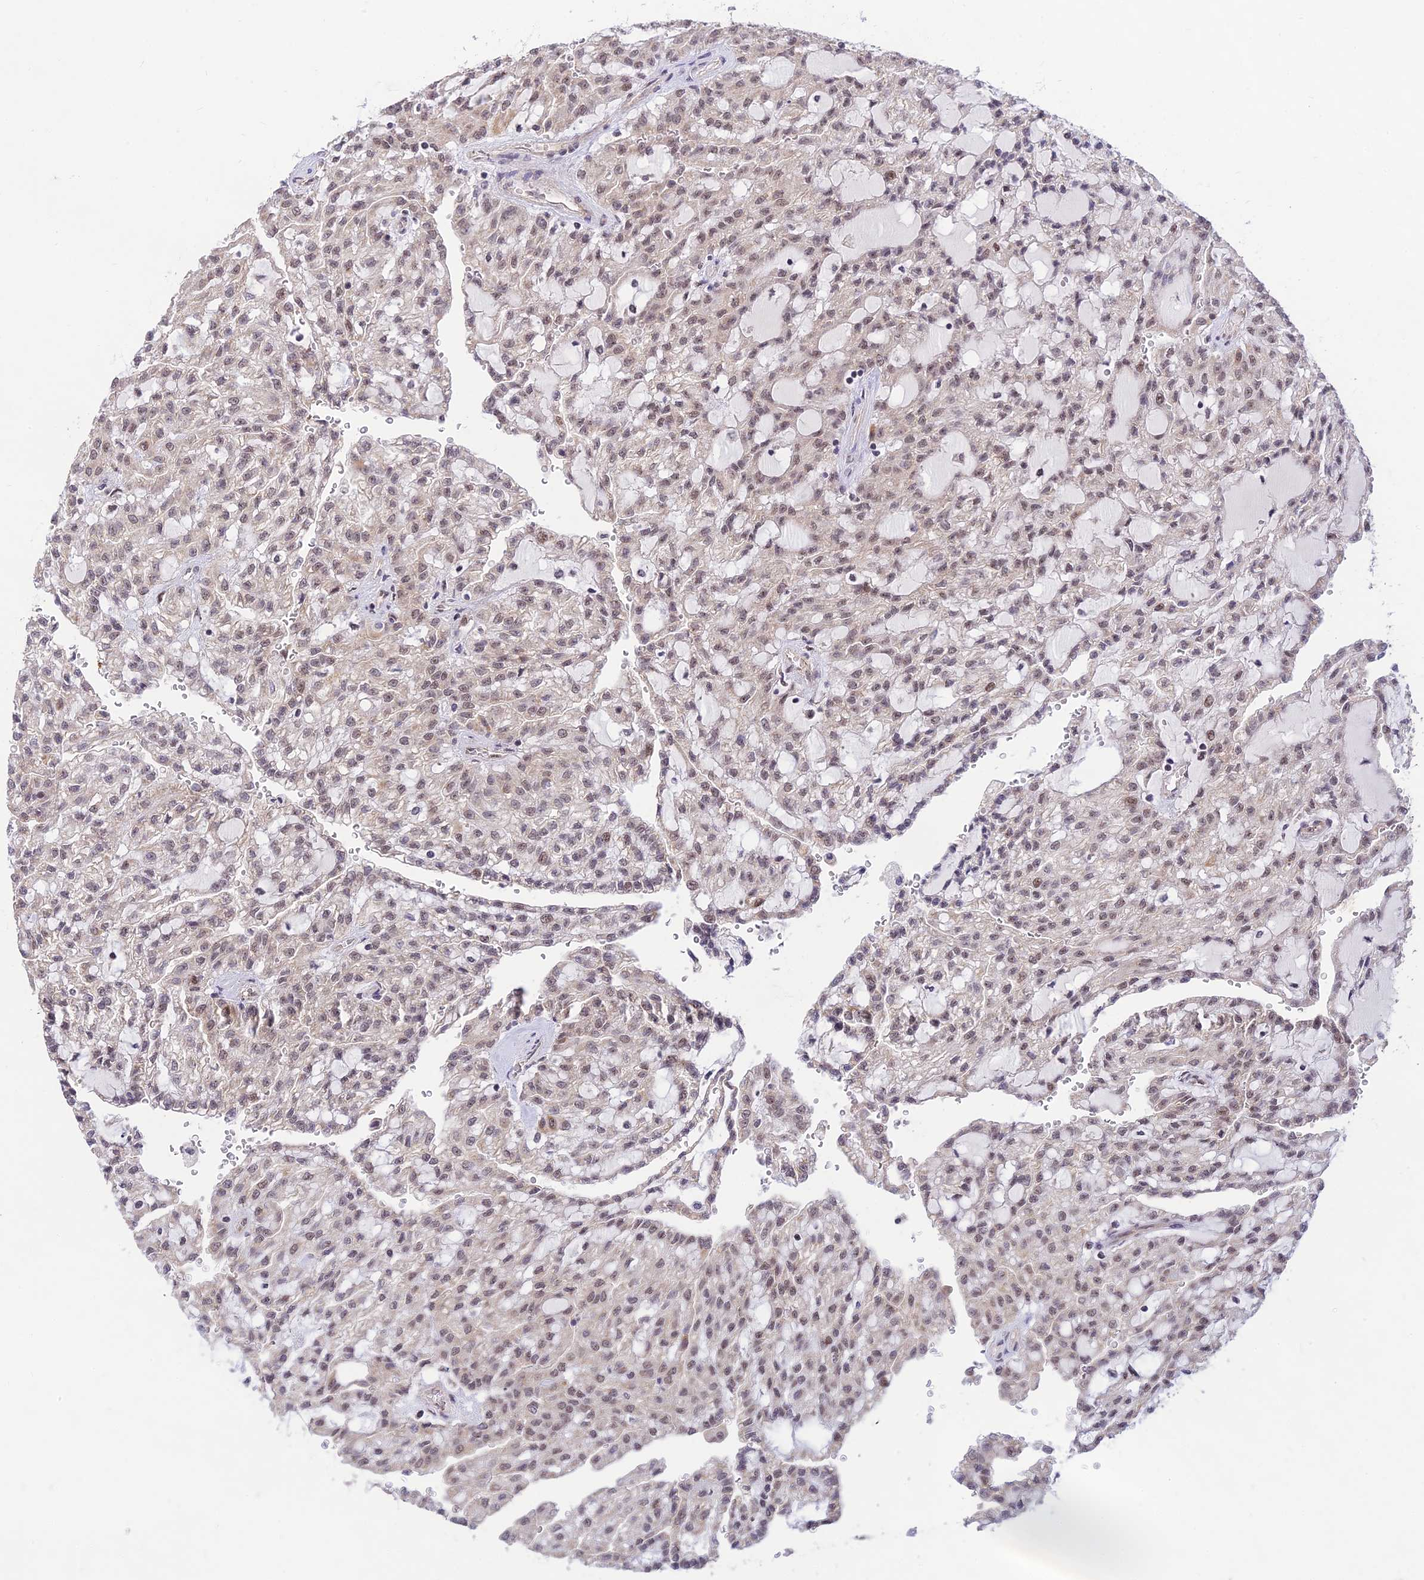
{"staining": {"intensity": "moderate", "quantity": ">75%", "location": "nuclear"}, "tissue": "renal cancer", "cell_type": "Tumor cells", "image_type": "cancer", "snomed": [{"axis": "morphology", "description": "Adenocarcinoma, NOS"}, {"axis": "topography", "description": "Kidney"}], "caption": "Moderate nuclear expression is seen in approximately >75% of tumor cells in renal cancer. Nuclei are stained in blue.", "gene": "MICOS13", "patient": {"sex": "male", "age": 63}}